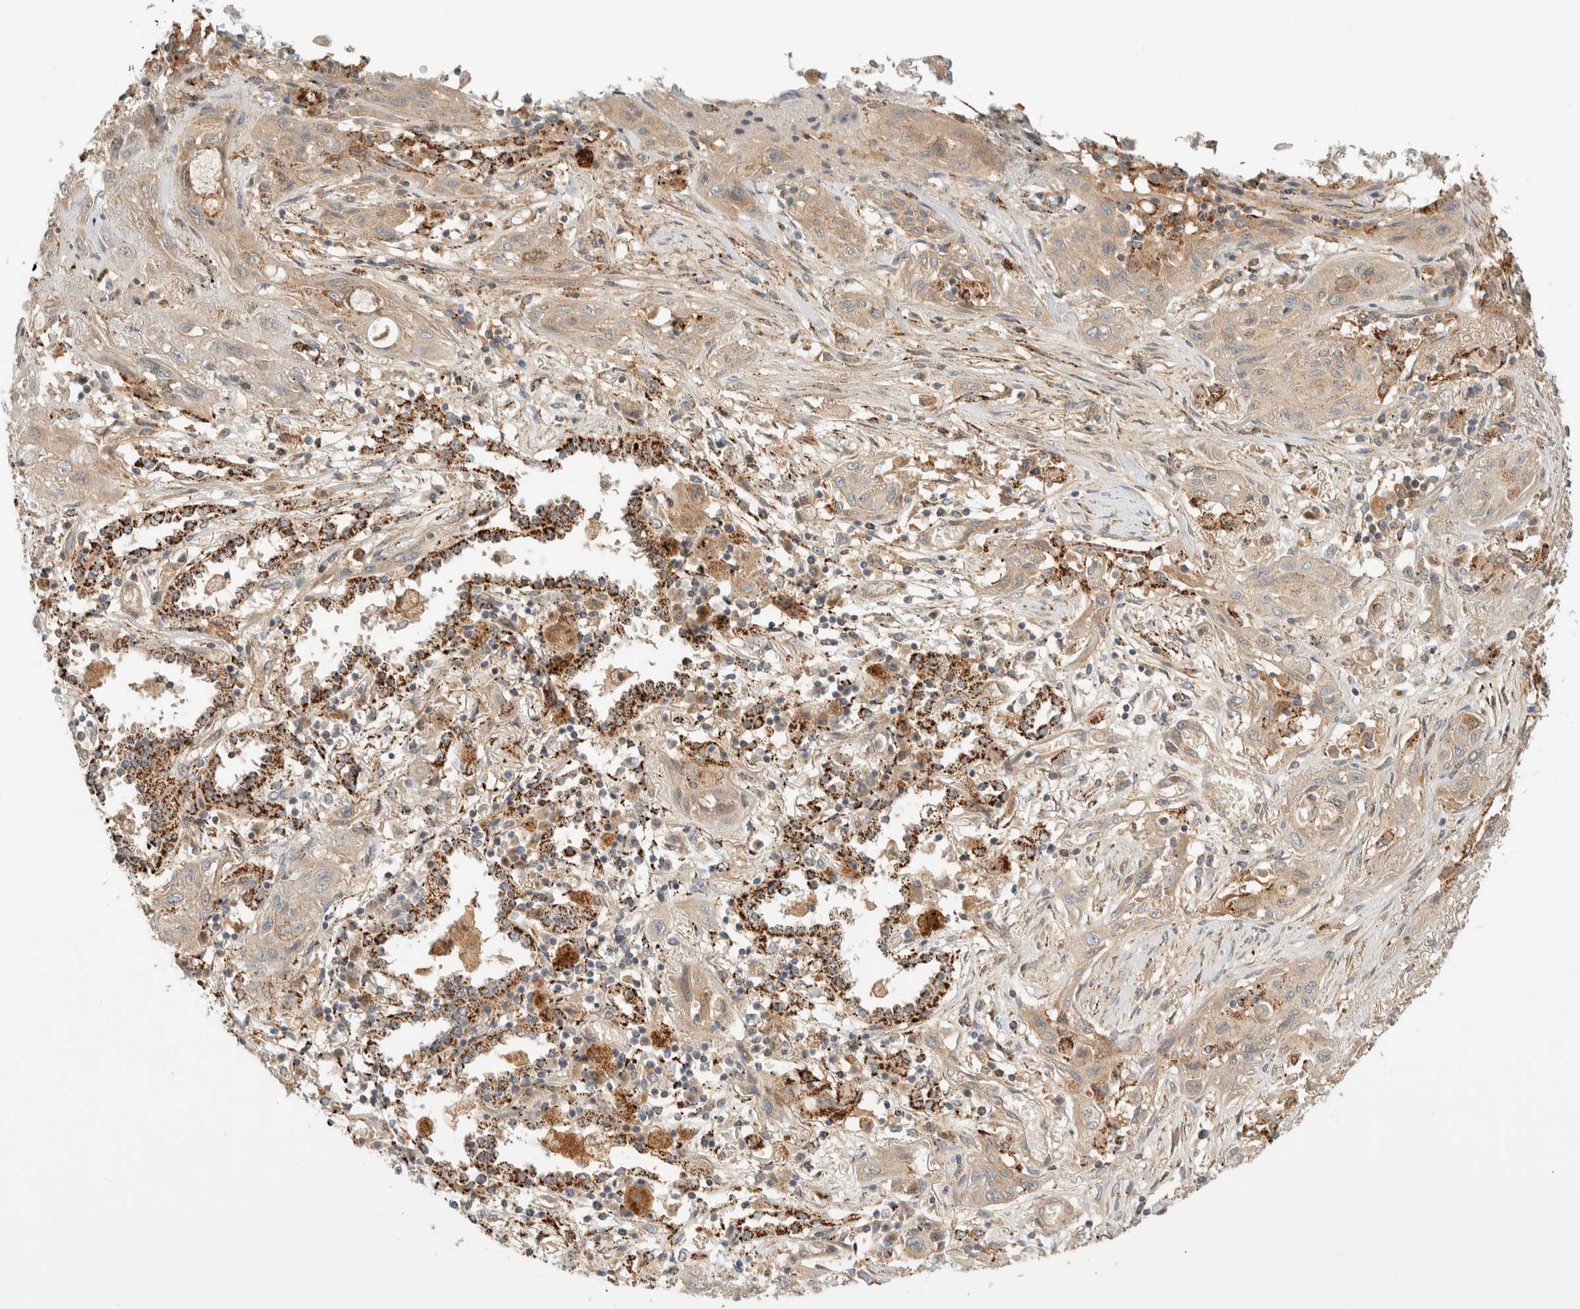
{"staining": {"intensity": "weak", "quantity": ">75%", "location": "cytoplasmic/membranous"}, "tissue": "lung cancer", "cell_type": "Tumor cells", "image_type": "cancer", "snomed": [{"axis": "morphology", "description": "Squamous cell carcinoma, NOS"}, {"axis": "topography", "description": "Lung"}], "caption": "This is a histology image of immunohistochemistry (IHC) staining of lung squamous cell carcinoma, which shows weak expression in the cytoplasmic/membranous of tumor cells.", "gene": "FAM167A", "patient": {"sex": "female", "age": 47}}